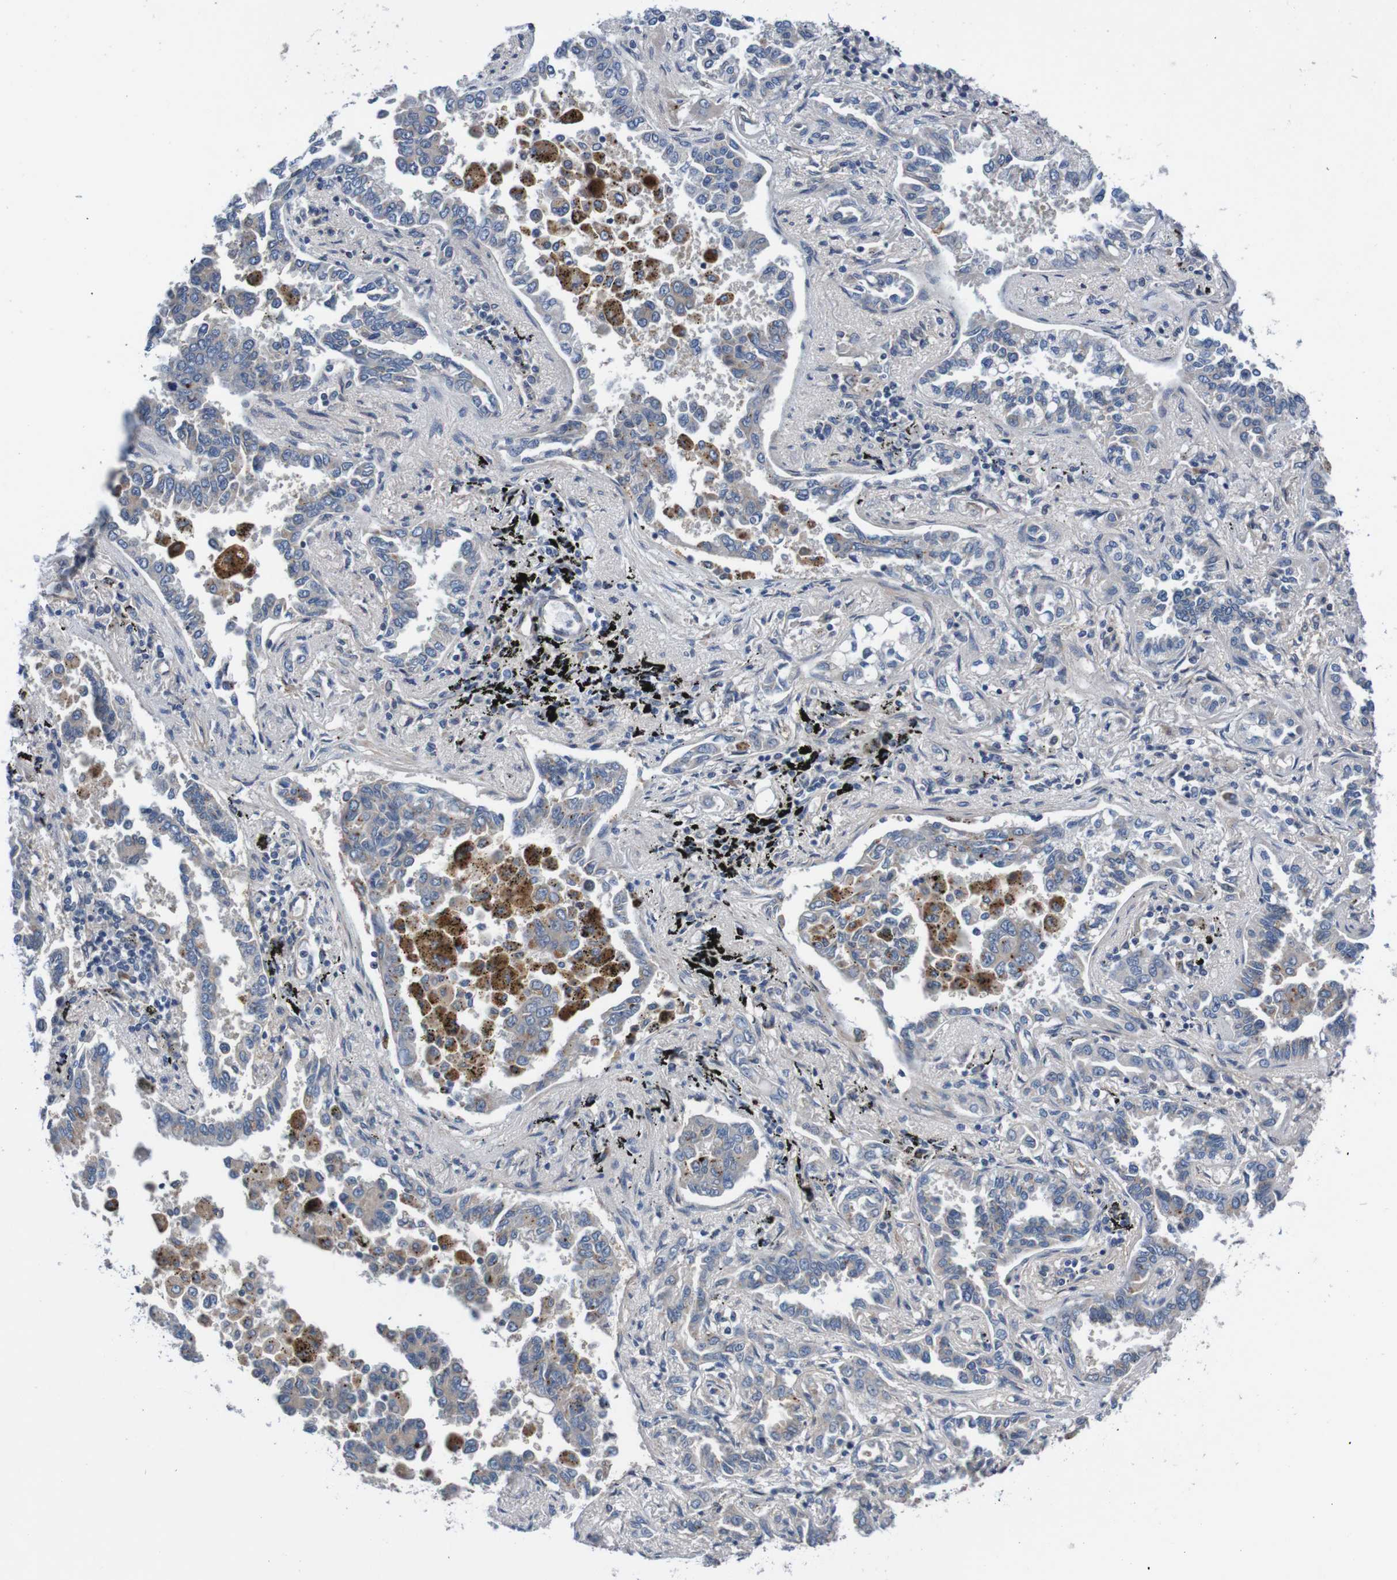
{"staining": {"intensity": "negative", "quantity": "none", "location": "none"}, "tissue": "lung cancer", "cell_type": "Tumor cells", "image_type": "cancer", "snomed": [{"axis": "morphology", "description": "Normal tissue, NOS"}, {"axis": "morphology", "description": "Adenocarcinoma, NOS"}, {"axis": "topography", "description": "Lung"}], "caption": "High power microscopy photomicrograph of an immunohistochemistry micrograph of lung cancer, revealing no significant staining in tumor cells.", "gene": "CPED1", "patient": {"sex": "male", "age": 59}}